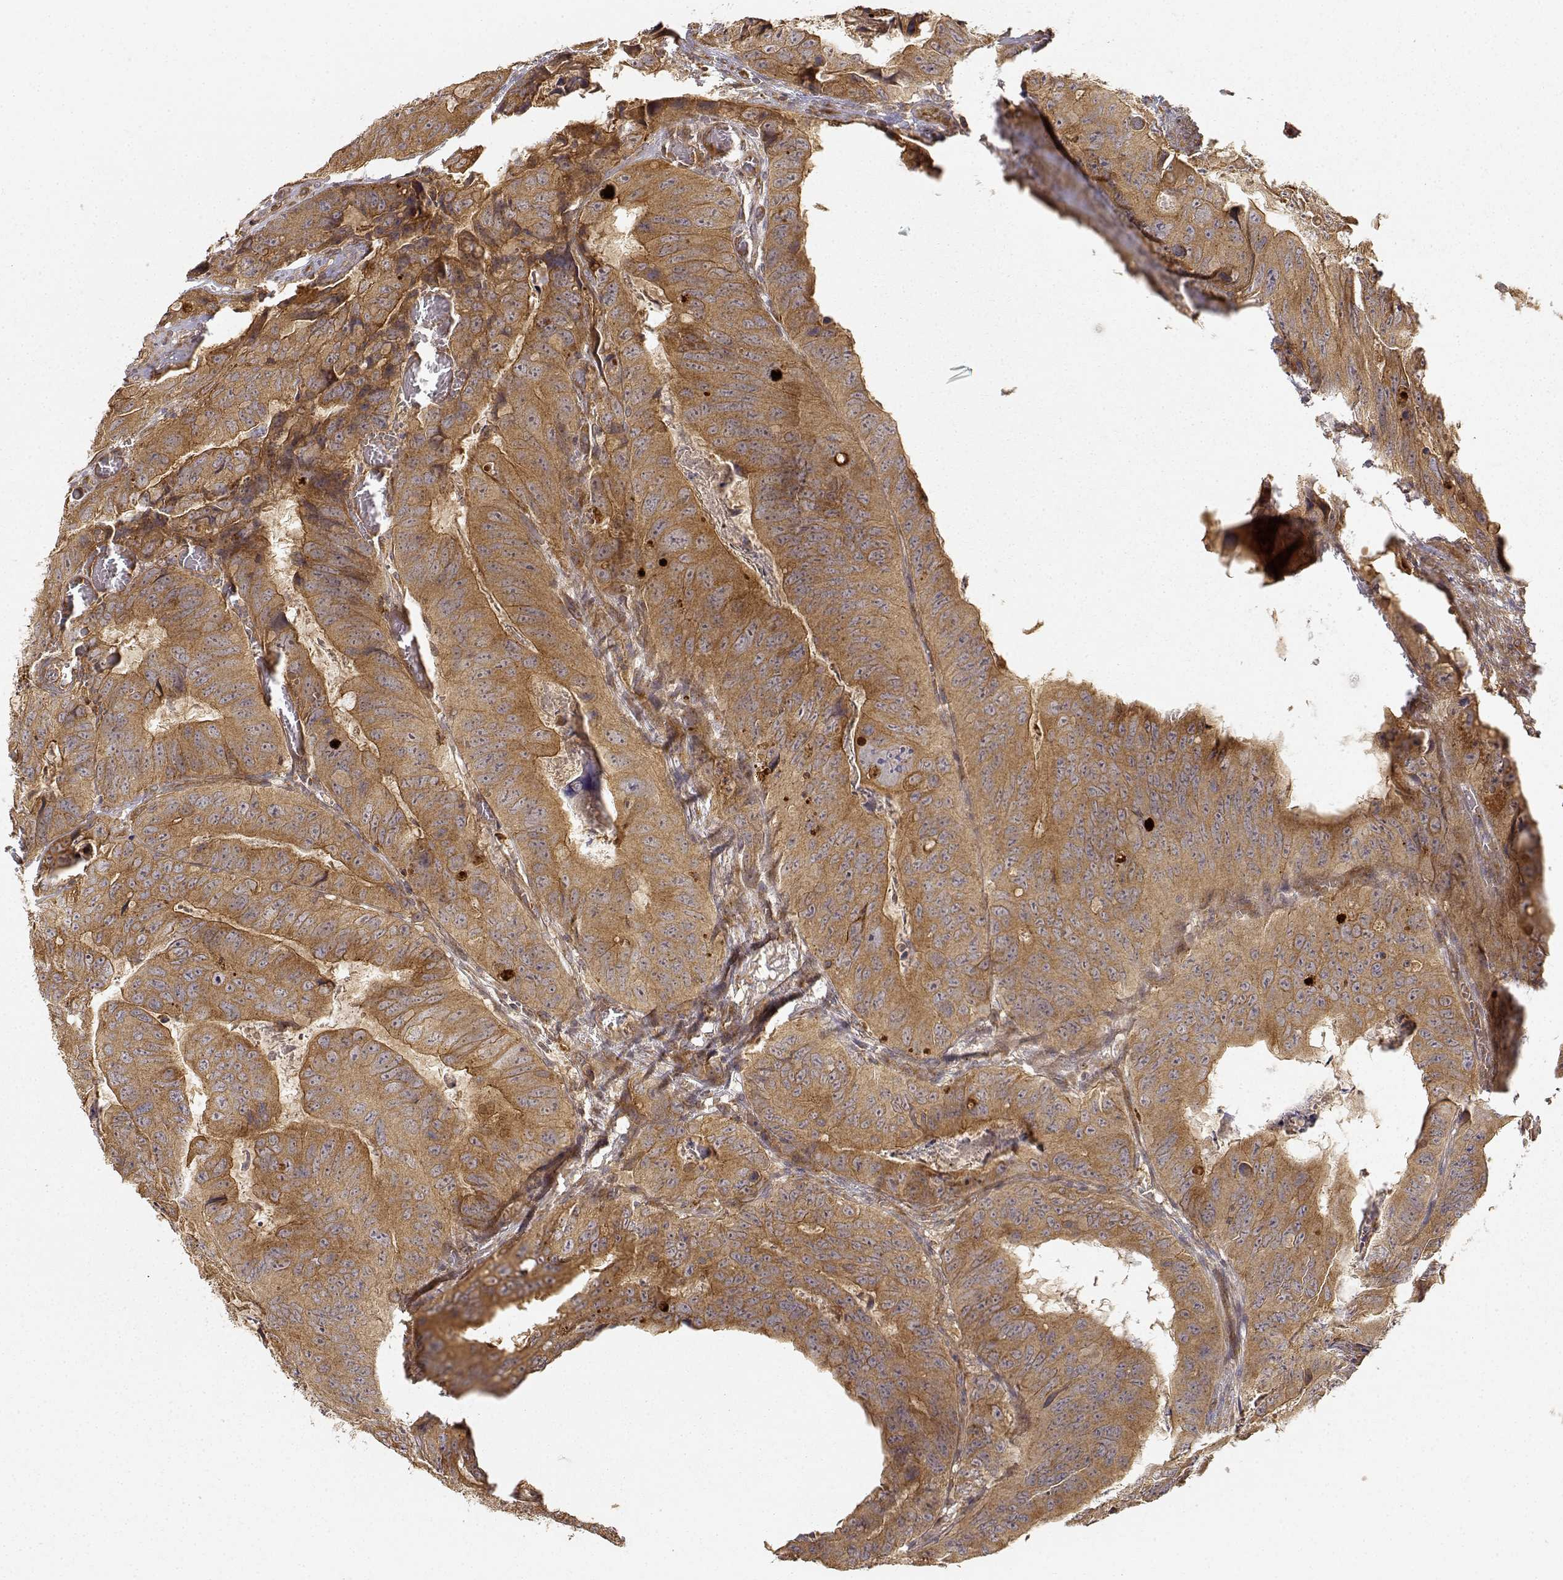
{"staining": {"intensity": "moderate", "quantity": ">75%", "location": "cytoplasmic/membranous"}, "tissue": "colorectal cancer", "cell_type": "Tumor cells", "image_type": "cancer", "snomed": [{"axis": "morphology", "description": "Adenocarcinoma, NOS"}, {"axis": "topography", "description": "Colon"}], "caption": "Tumor cells reveal moderate cytoplasmic/membranous staining in approximately >75% of cells in colorectal adenocarcinoma. The staining was performed using DAB to visualize the protein expression in brown, while the nuclei were stained in blue with hematoxylin (Magnification: 20x).", "gene": "CDK5RAP2", "patient": {"sex": "male", "age": 79}}